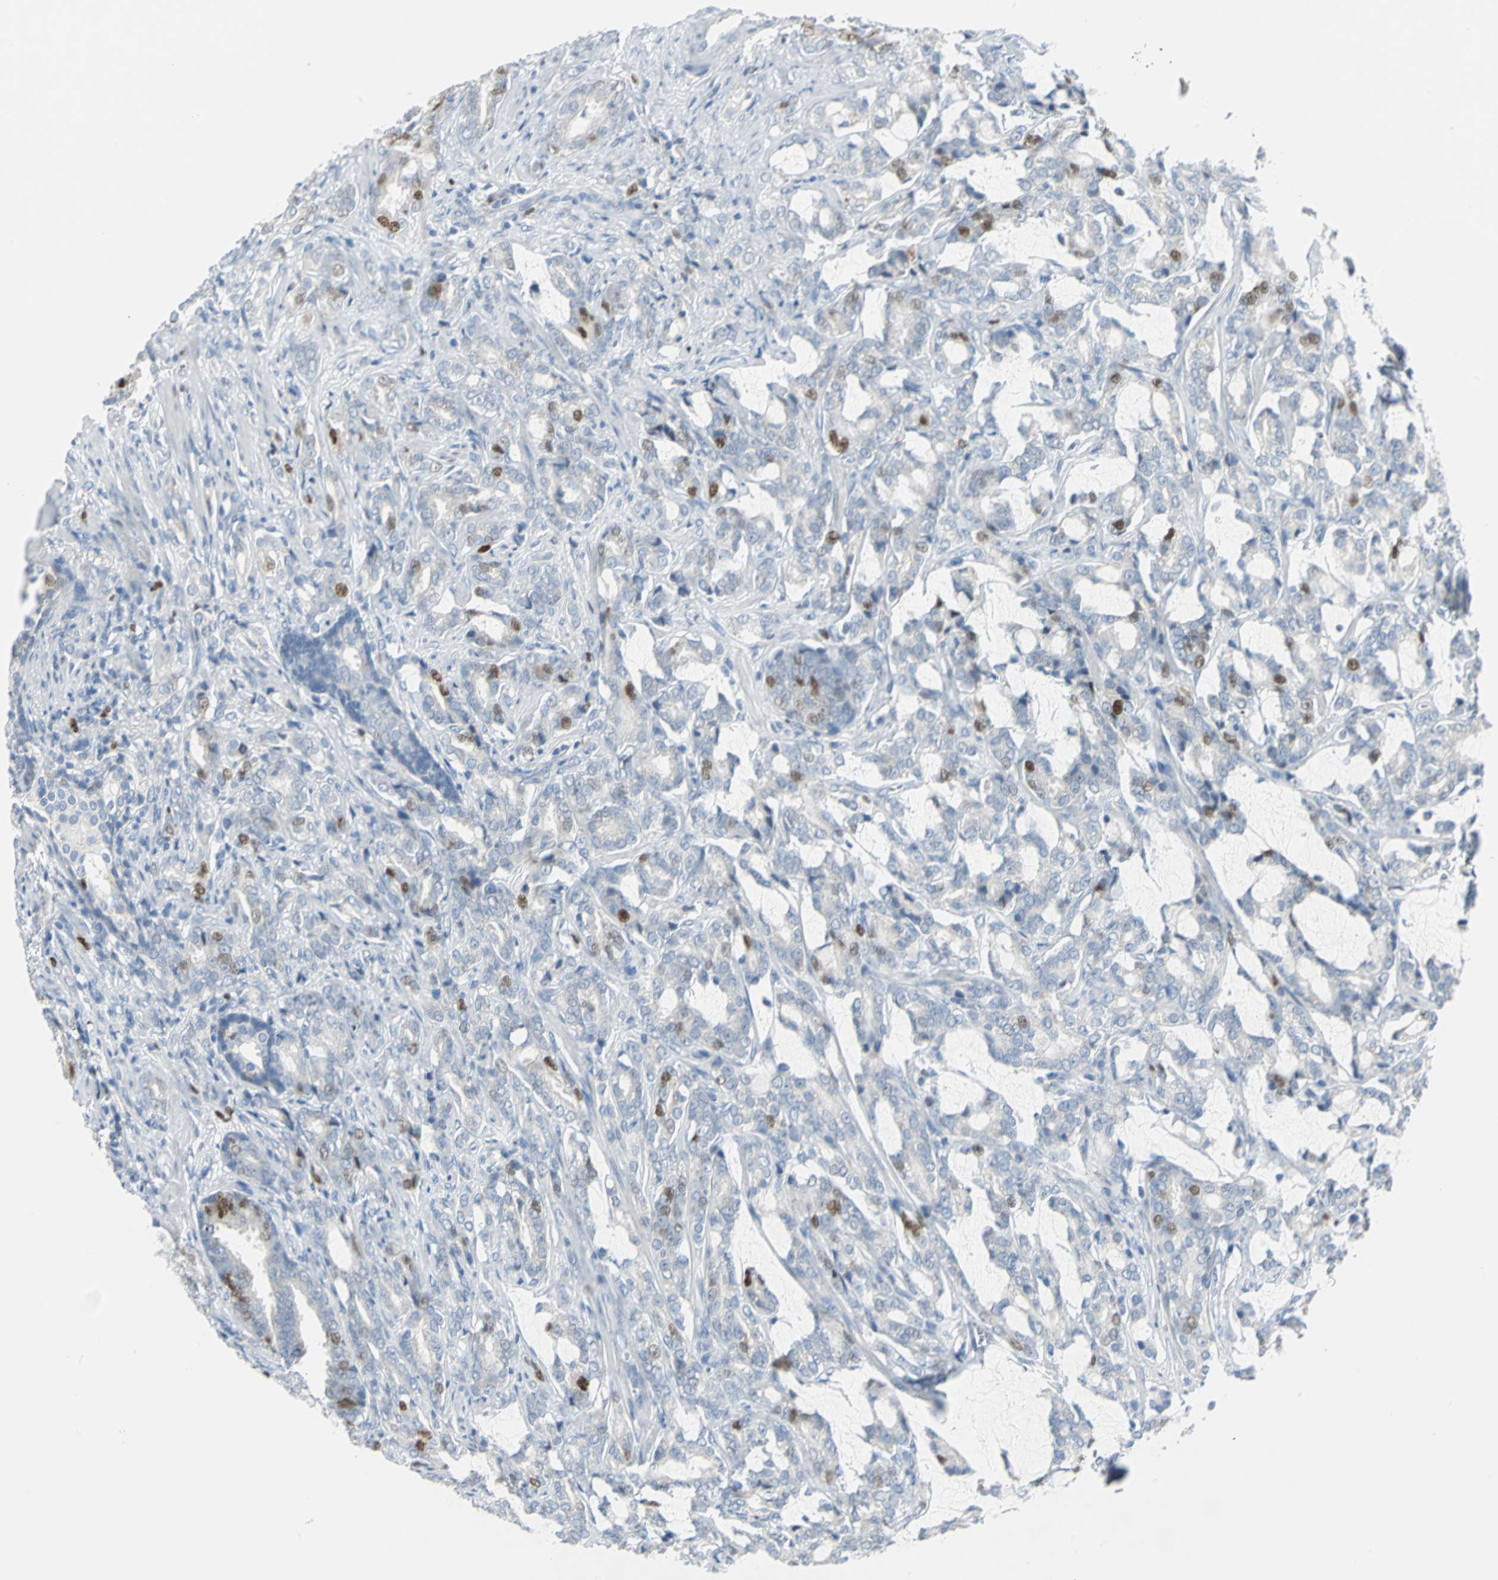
{"staining": {"intensity": "strong", "quantity": "<25%", "location": "nuclear"}, "tissue": "prostate cancer", "cell_type": "Tumor cells", "image_type": "cancer", "snomed": [{"axis": "morphology", "description": "Adenocarcinoma, Low grade"}, {"axis": "topography", "description": "Prostate"}], "caption": "High-magnification brightfield microscopy of prostate low-grade adenocarcinoma stained with DAB (3,3'-diaminobenzidine) (brown) and counterstained with hematoxylin (blue). tumor cells exhibit strong nuclear expression is present in about<25% of cells. The protein is shown in brown color, while the nuclei are stained blue.", "gene": "MCM4", "patient": {"sex": "male", "age": 58}}